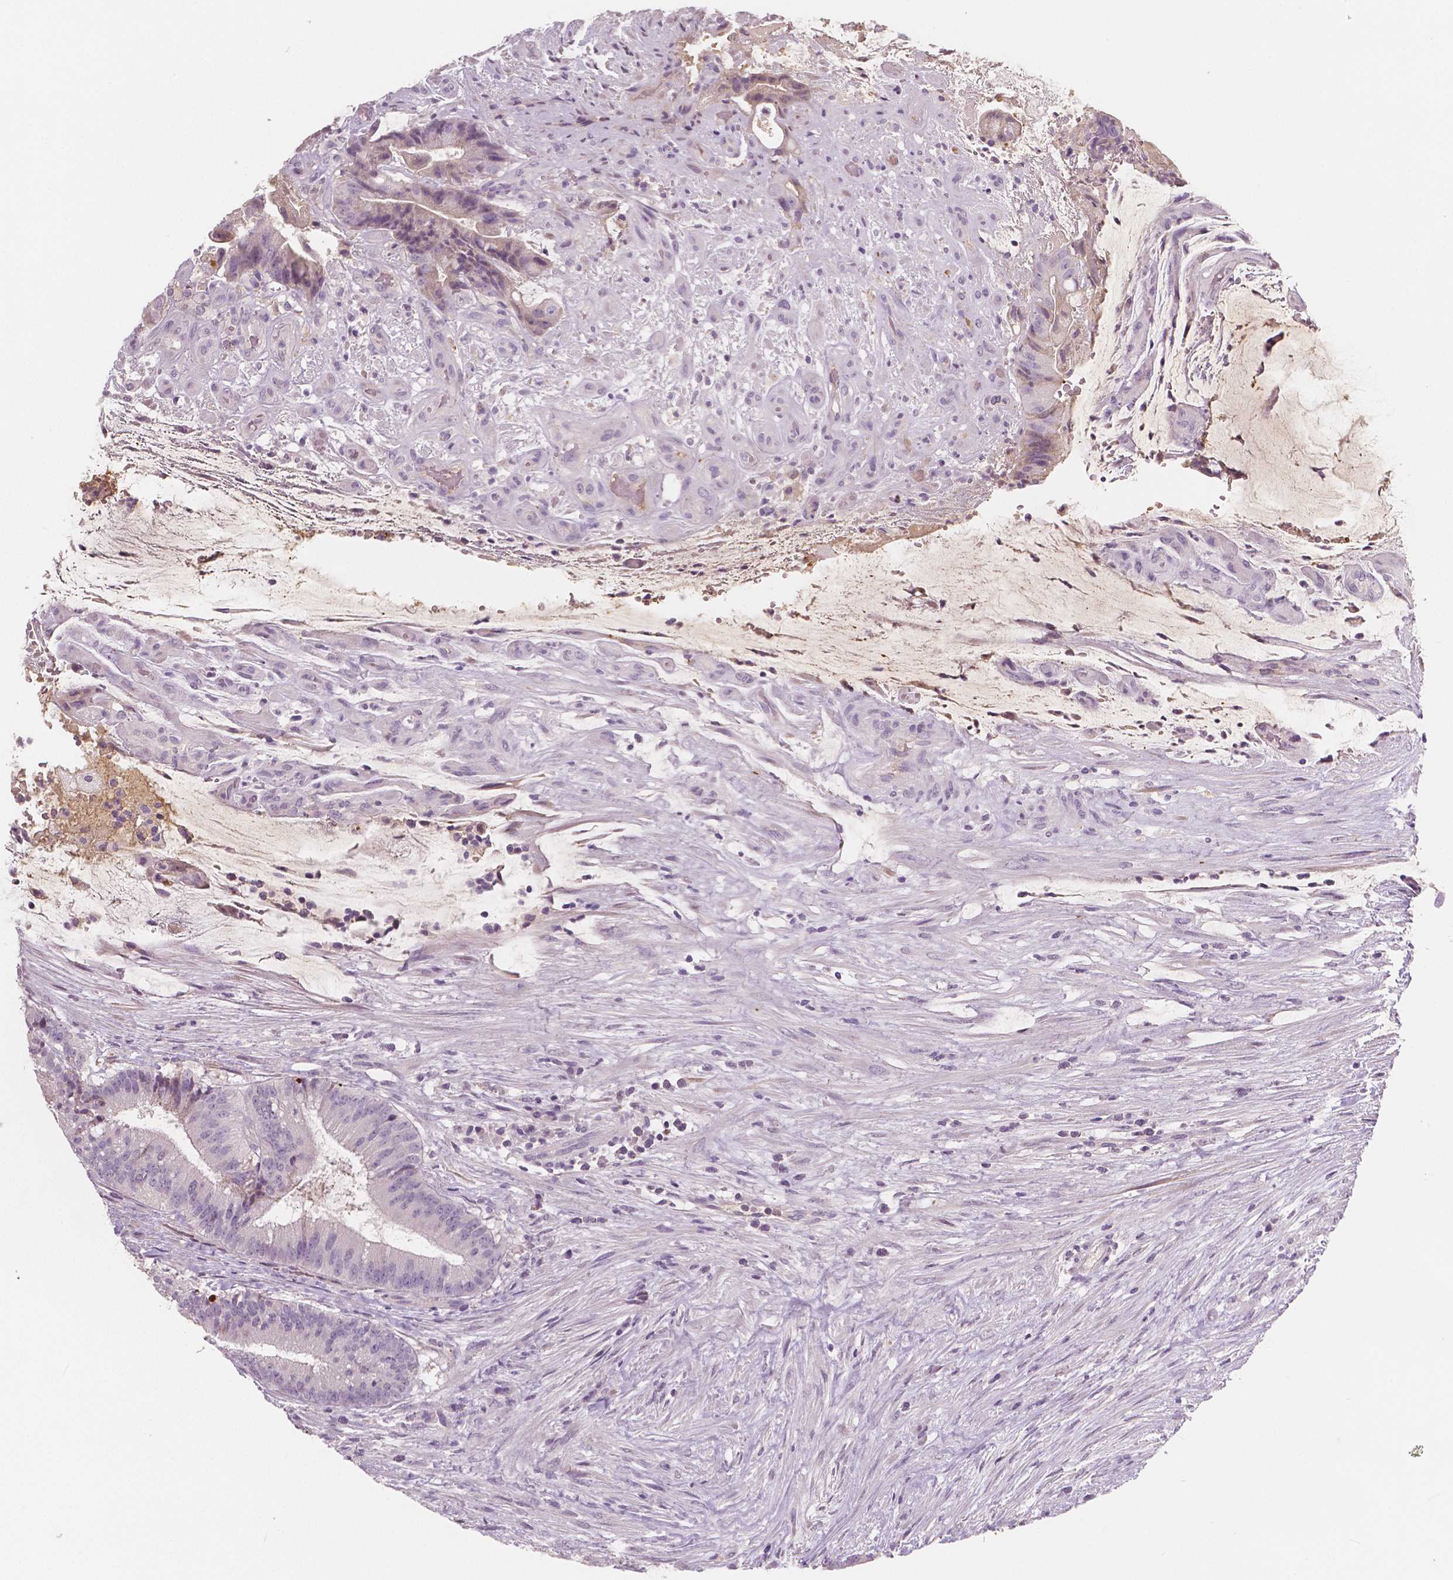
{"staining": {"intensity": "weak", "quantity": "<25%", "location": "nuclear"}, "tissue": "colorectal cancer", "cell_type": "Tumor cells", "image_type": "cancer", "snomed": [{"axis": "morphology", "description": "Adenocarcinoma, NOS"}, {"axis": "topography", "description": "Colon"}], "caption": "Tumor cells are negative for brown protein staining in colorectal cancer.", "gene": "APOA4", "patient": {"sex": "female", "age": 43}}